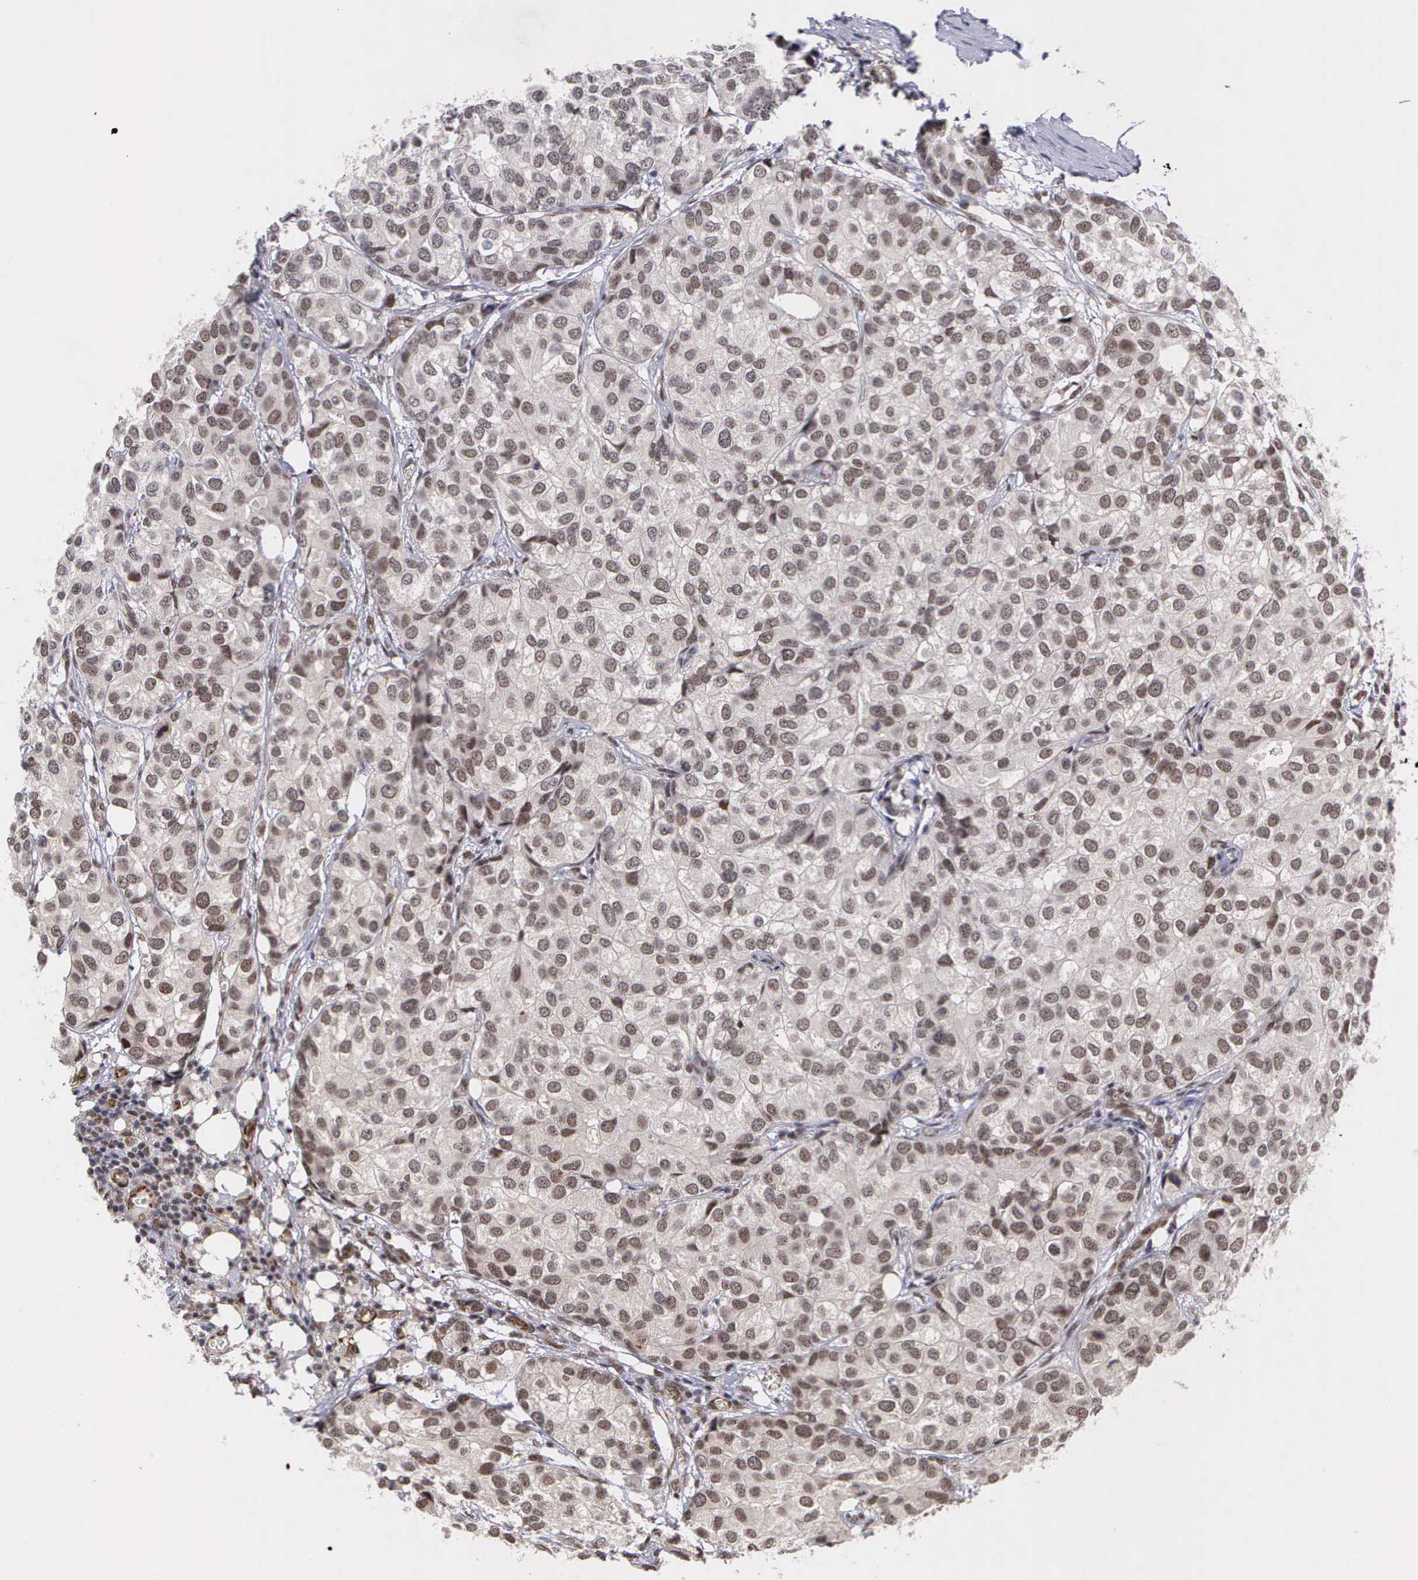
{"staining": {"intensity": "moderate", "quantity": ">75%", "location": "nuclear"}, "tissue": "breast cancer", "cell_type": "Tumor cells", "image_type": "cancer", "snomed": [{"axis": "morphology", "description": "Duct carcinoma"}, {"axis": "topography", "description": "Breast"}], "caption": "A micrograph of human breast invasive ductal carcinoma stained for a protein demonstrates moderate nuclear brown staining in tumor cells. (IHC, brightfield microscopy, high magnification).", "gene": "MORC2", "patient": {"sex": "female", "age": 68}}